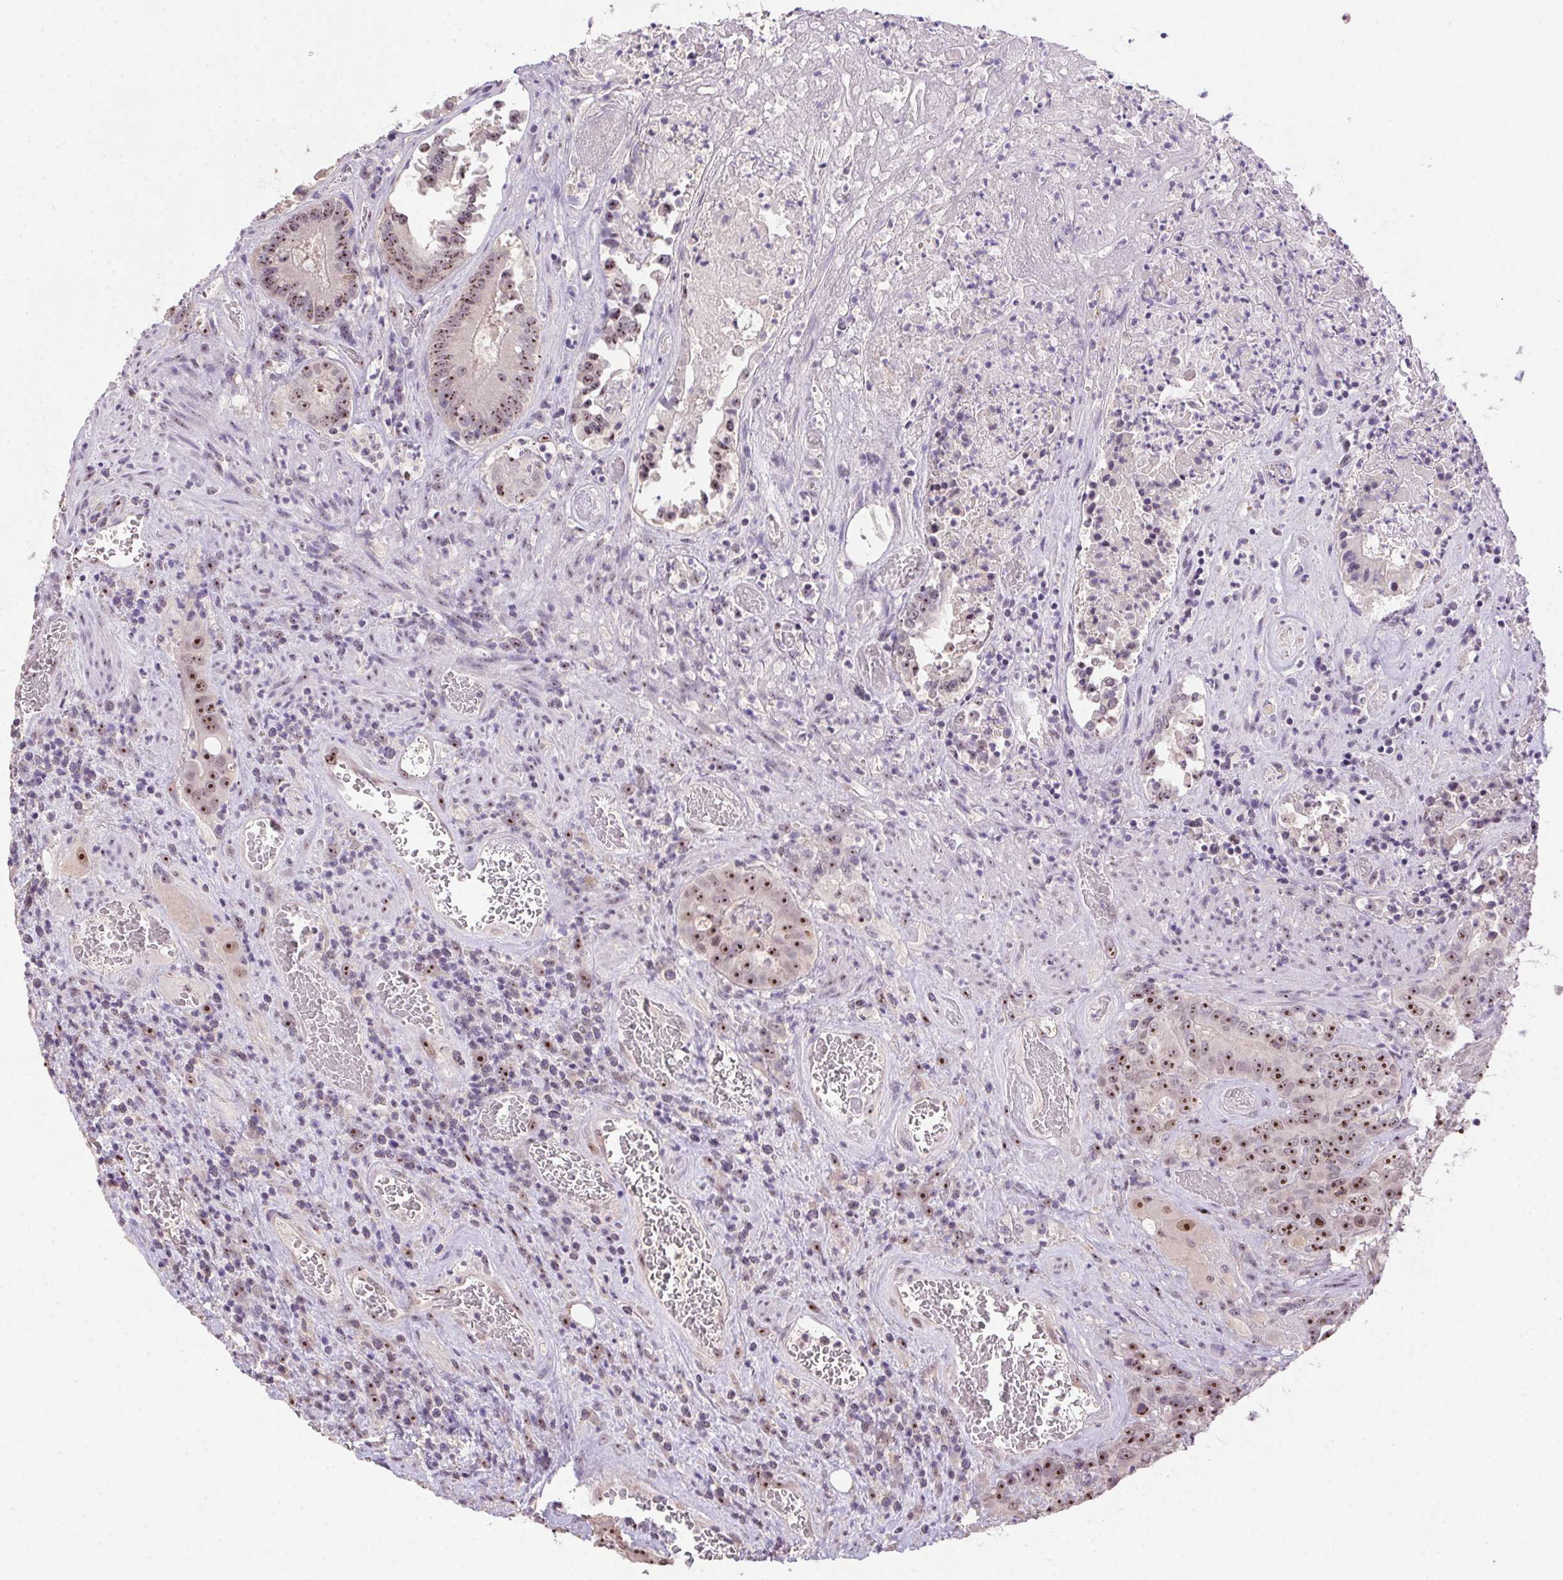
{"staining": {"intensity": "moderate", "quantity": ">75%", "location": "nuclear"}, "tissue": "colorectal cancer", "cell_type": "Tumor cells", "image_type": "cancer", "snomed": [{"axis": "morphology", "description": "Adenocarcinoma, NOS"}, {"axis": "topography", "description": "Rectum"}], "caption": "An immunohistochemistry (IHC) photomicrograph of tumor tissue is shown. Protein staining in brown highlights moderate nuclear positivity in colorectal cancer (adenocarcinoma) within tumor cells.", "gene": "BATF2", "patient": {"sex": "female", "age": 62}}